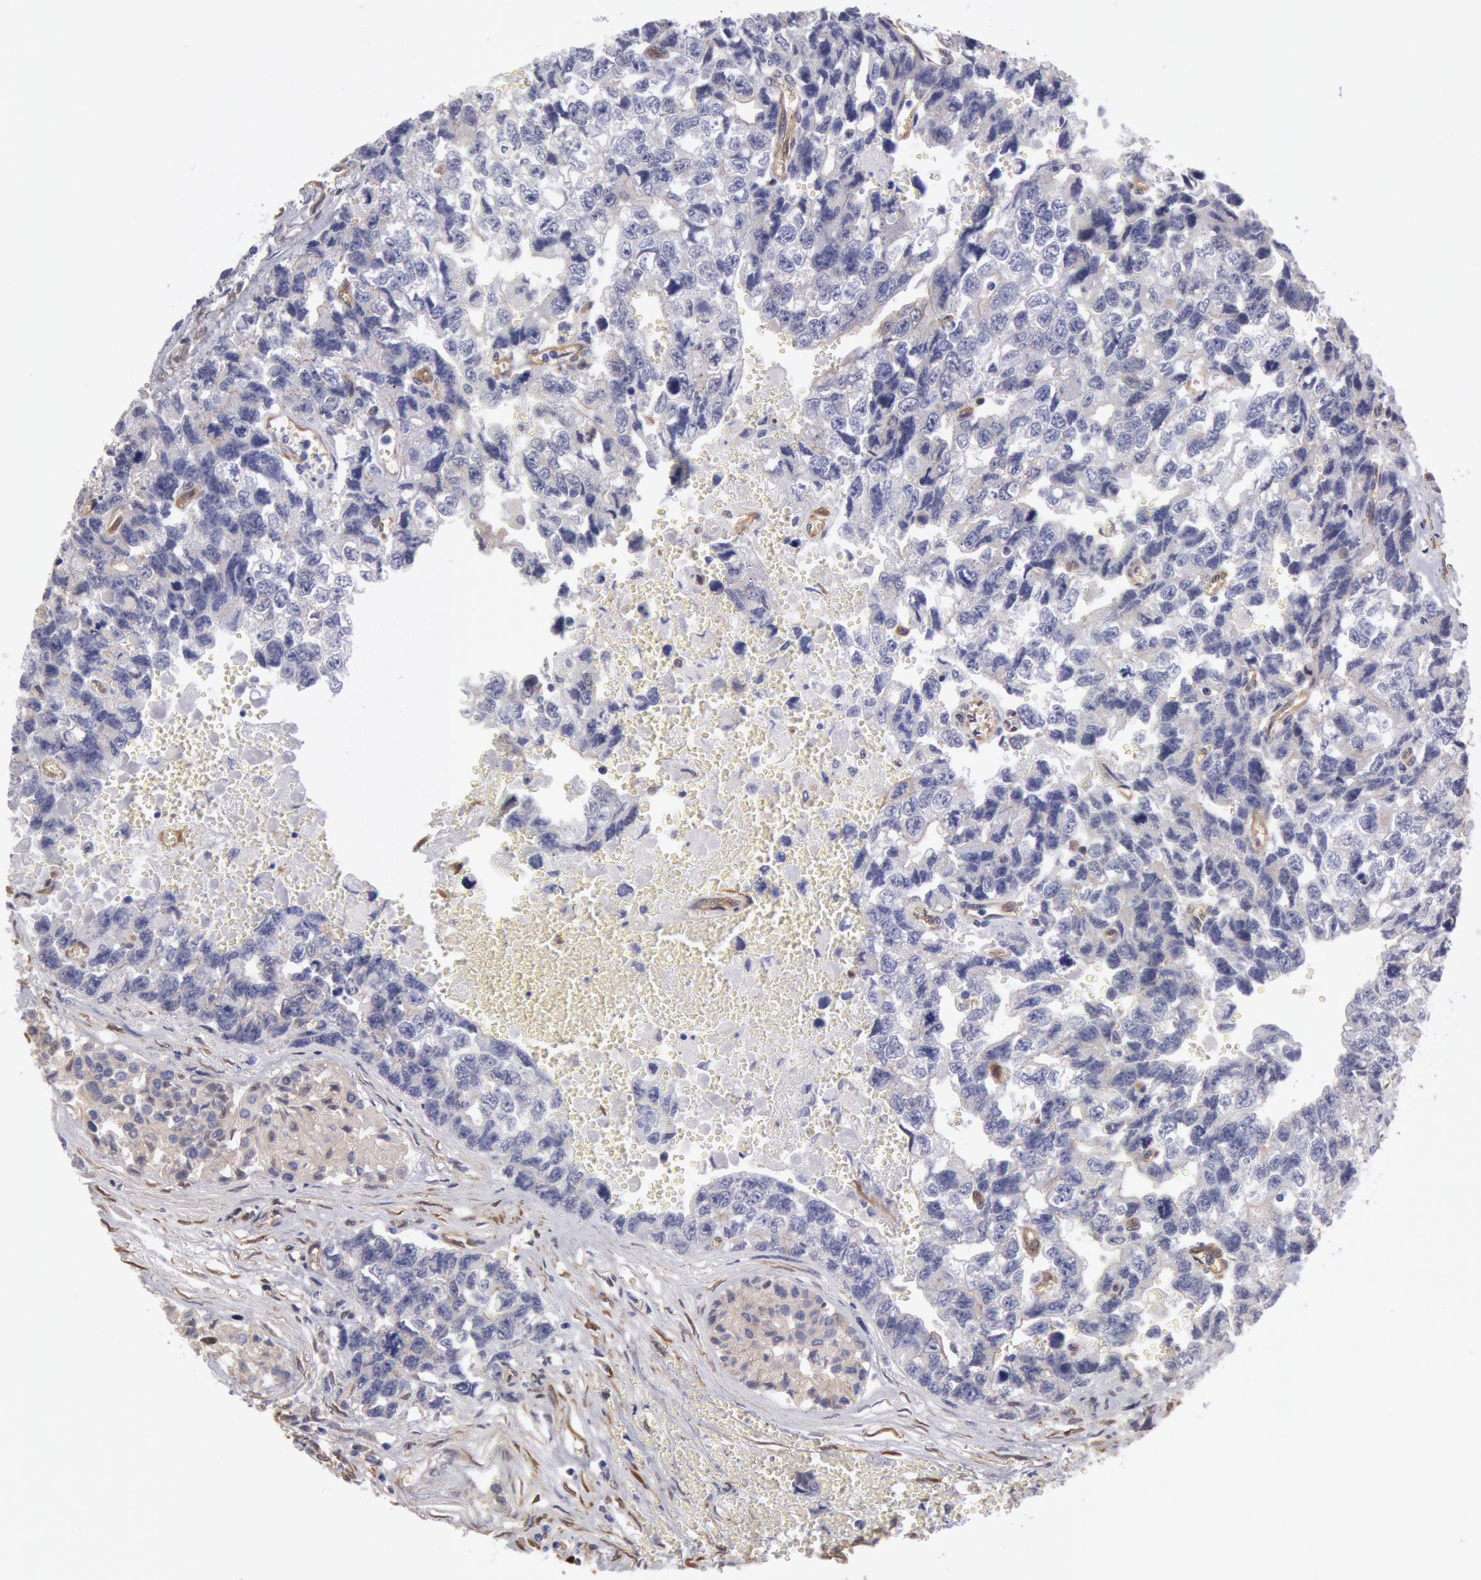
{"staining": {"intensity": "negative", "quantity": "none", "location": "none"}, "tissue": "testis cancer", "cell_type": "Tumor cells", "image_type": "cancer", "snomed": [{"axis": "morphology", "description": "Carcinoma, Embryonal, NOS"}, {"axis": "topography", "description": "Testis"}], "caption": "Photomicrograph shows no protein expression in tumor cells of testis embryonal carcinoma tissue.", "gene": "CCDC50", "patient": {"sex": "male", "age": 31}}